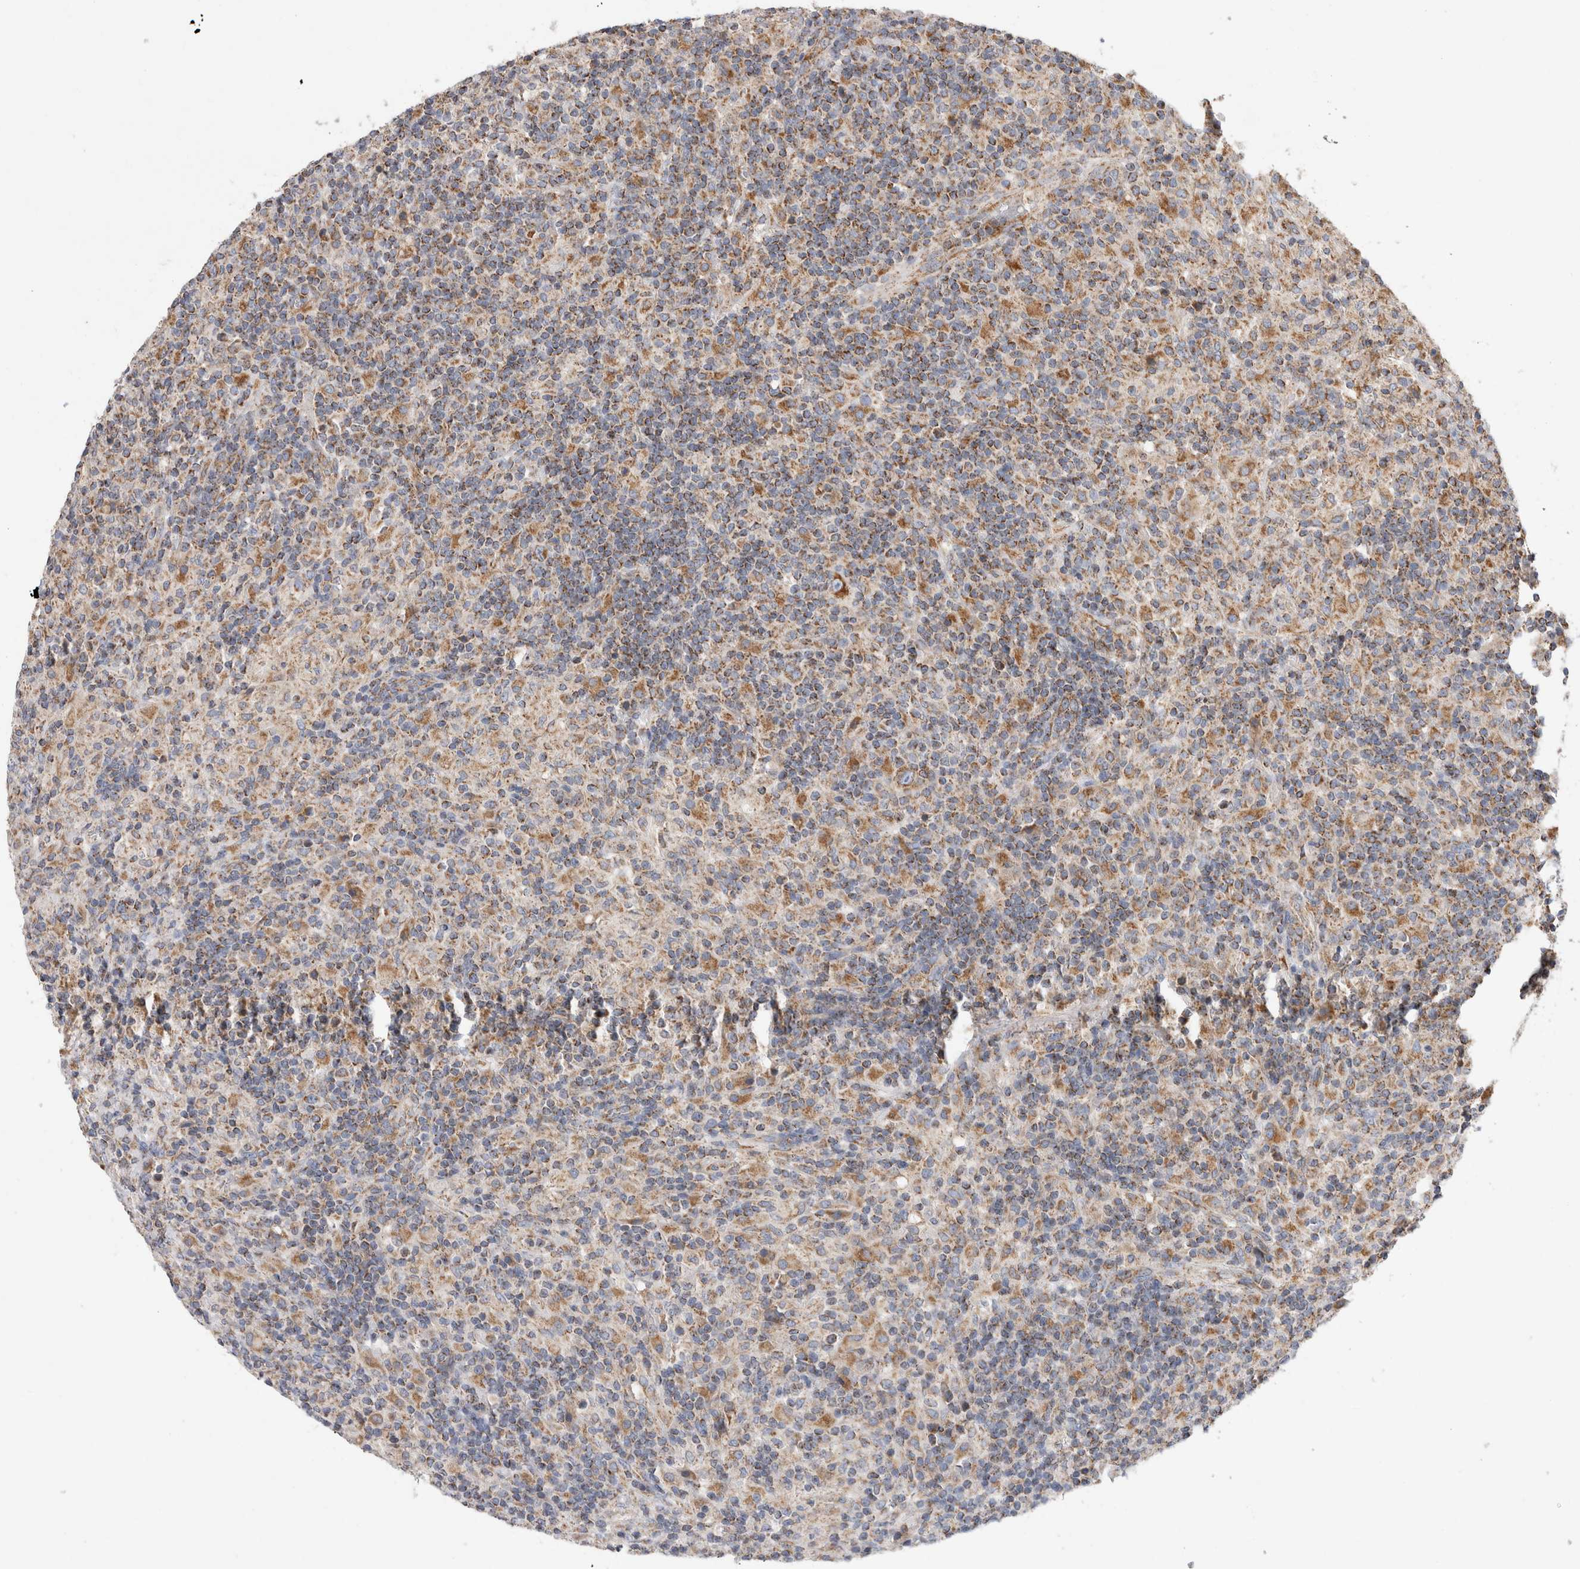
{"staining": {"intensity": "moderate", "quantity": ">75%", "location": "cytoplasmic/membranous"}, "tissue": "lymphoma", "cell_type": "Tumor cells", "image_type": "cancer", "snomed": [{"axis": "morphology", "description": "Hodgkin's disease, NOS"}, {"axis": "topography", "description": "Lymph node"}], "caption": "Brown immunohistochemical staining in human Hodgkin's disease exhibits moderate cytoplasmic/membranous expression in about >75% of tumor cells. (DAB = brown stain, brightfield microscopy at high magnification).", "gene": "IARS2", "patient": {"sex": "male", "age": 70}}